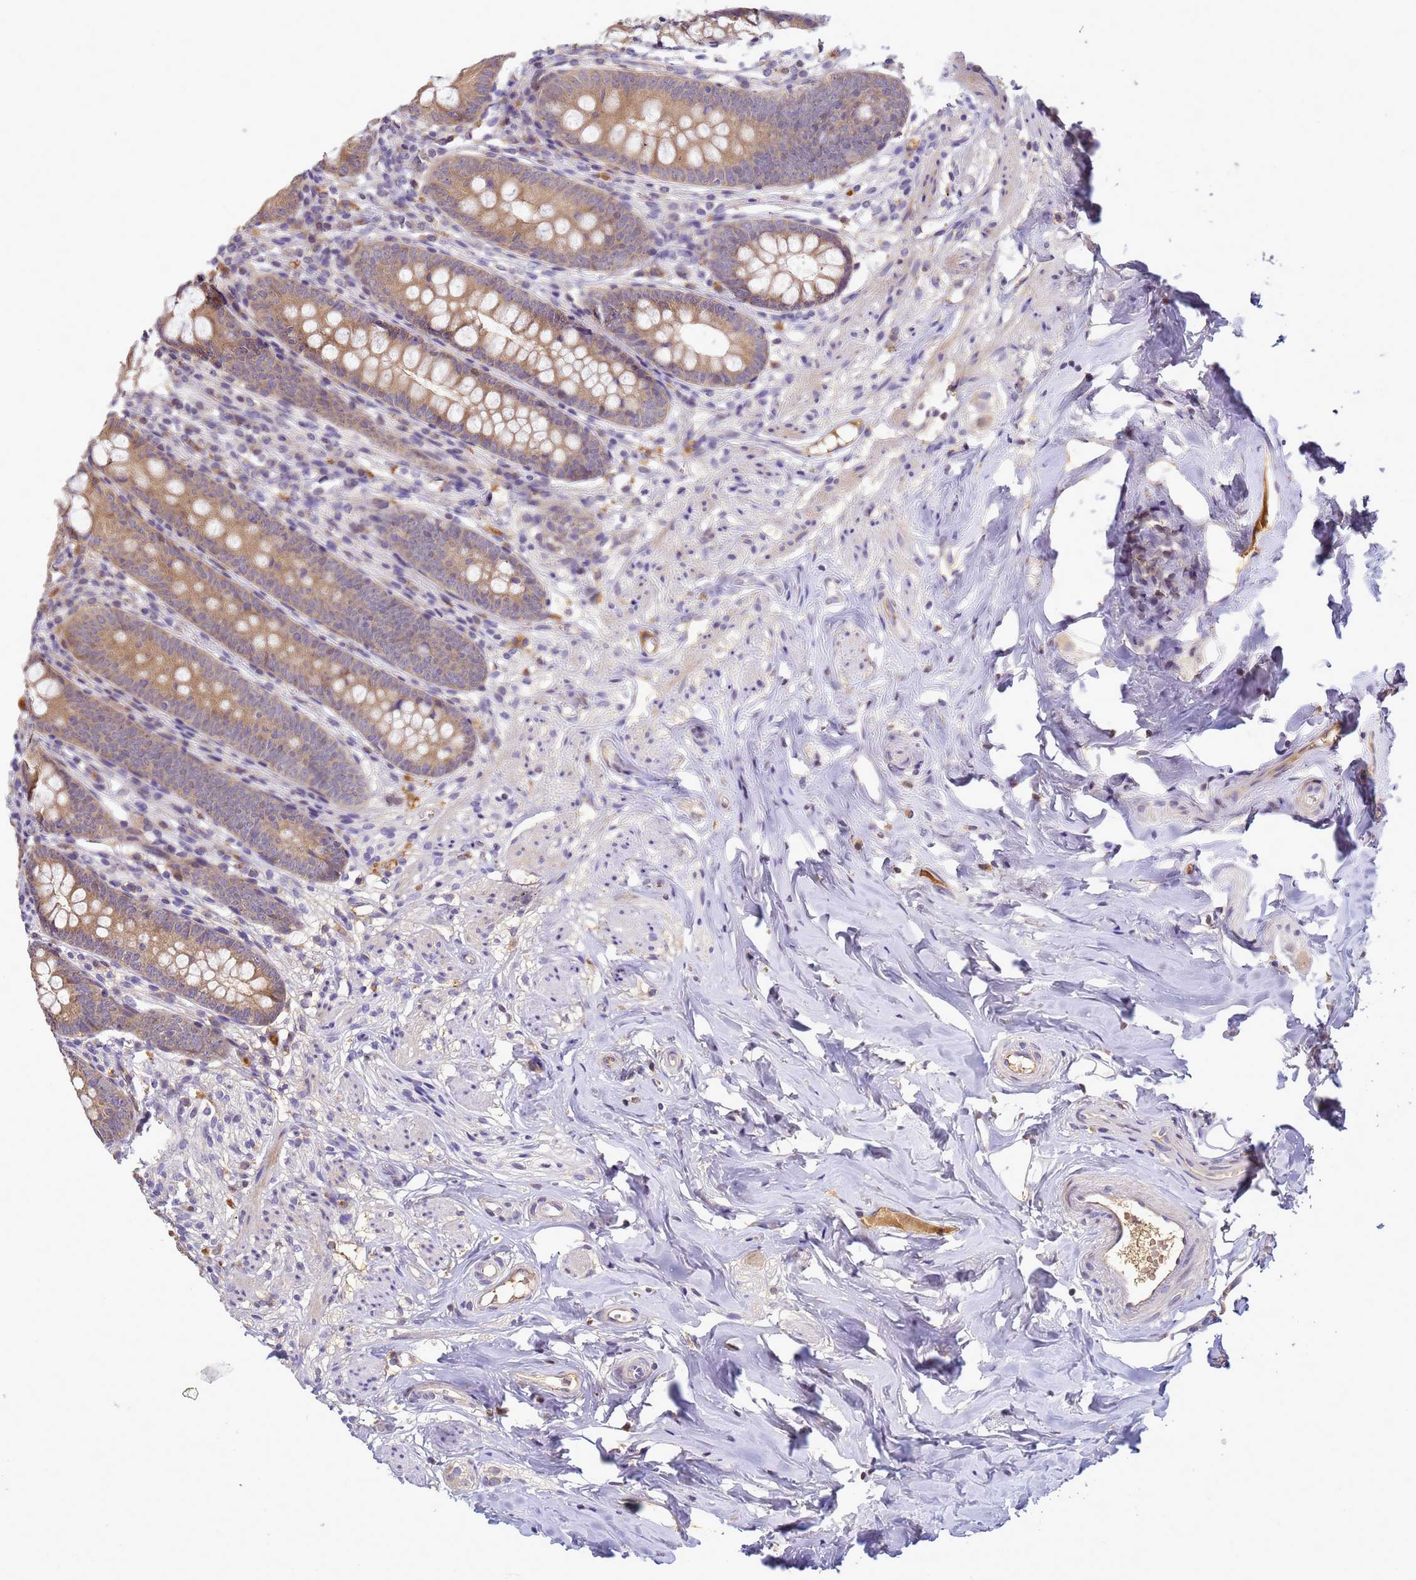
{"staining": {"intensity": "moderate", "quantity": ">75%", "location": "cytoplasmic/membranous"}, "tissue": "appendix", "cell_type": "Glandular cells", "image_type": "normal", "snomed": [{"axis": "morphology", "description": "Normal tissue, NOS"}, {"axis": "topography", "description": "Appendix"}], "caption": "Immunohistochemistry (DAB (3,3'-diaminobenzidine)) staining of unremarkable human appendix displays moderate cytoplasmic/membranous protein positivity in about >75% of glandular cells. Using DAB (brown) and hematoxylin (blue) stains, captured at high magnification using brightfield microscopy.", "gene": "TMEM74B", "patient": {"sex": "female", "age": 51}}